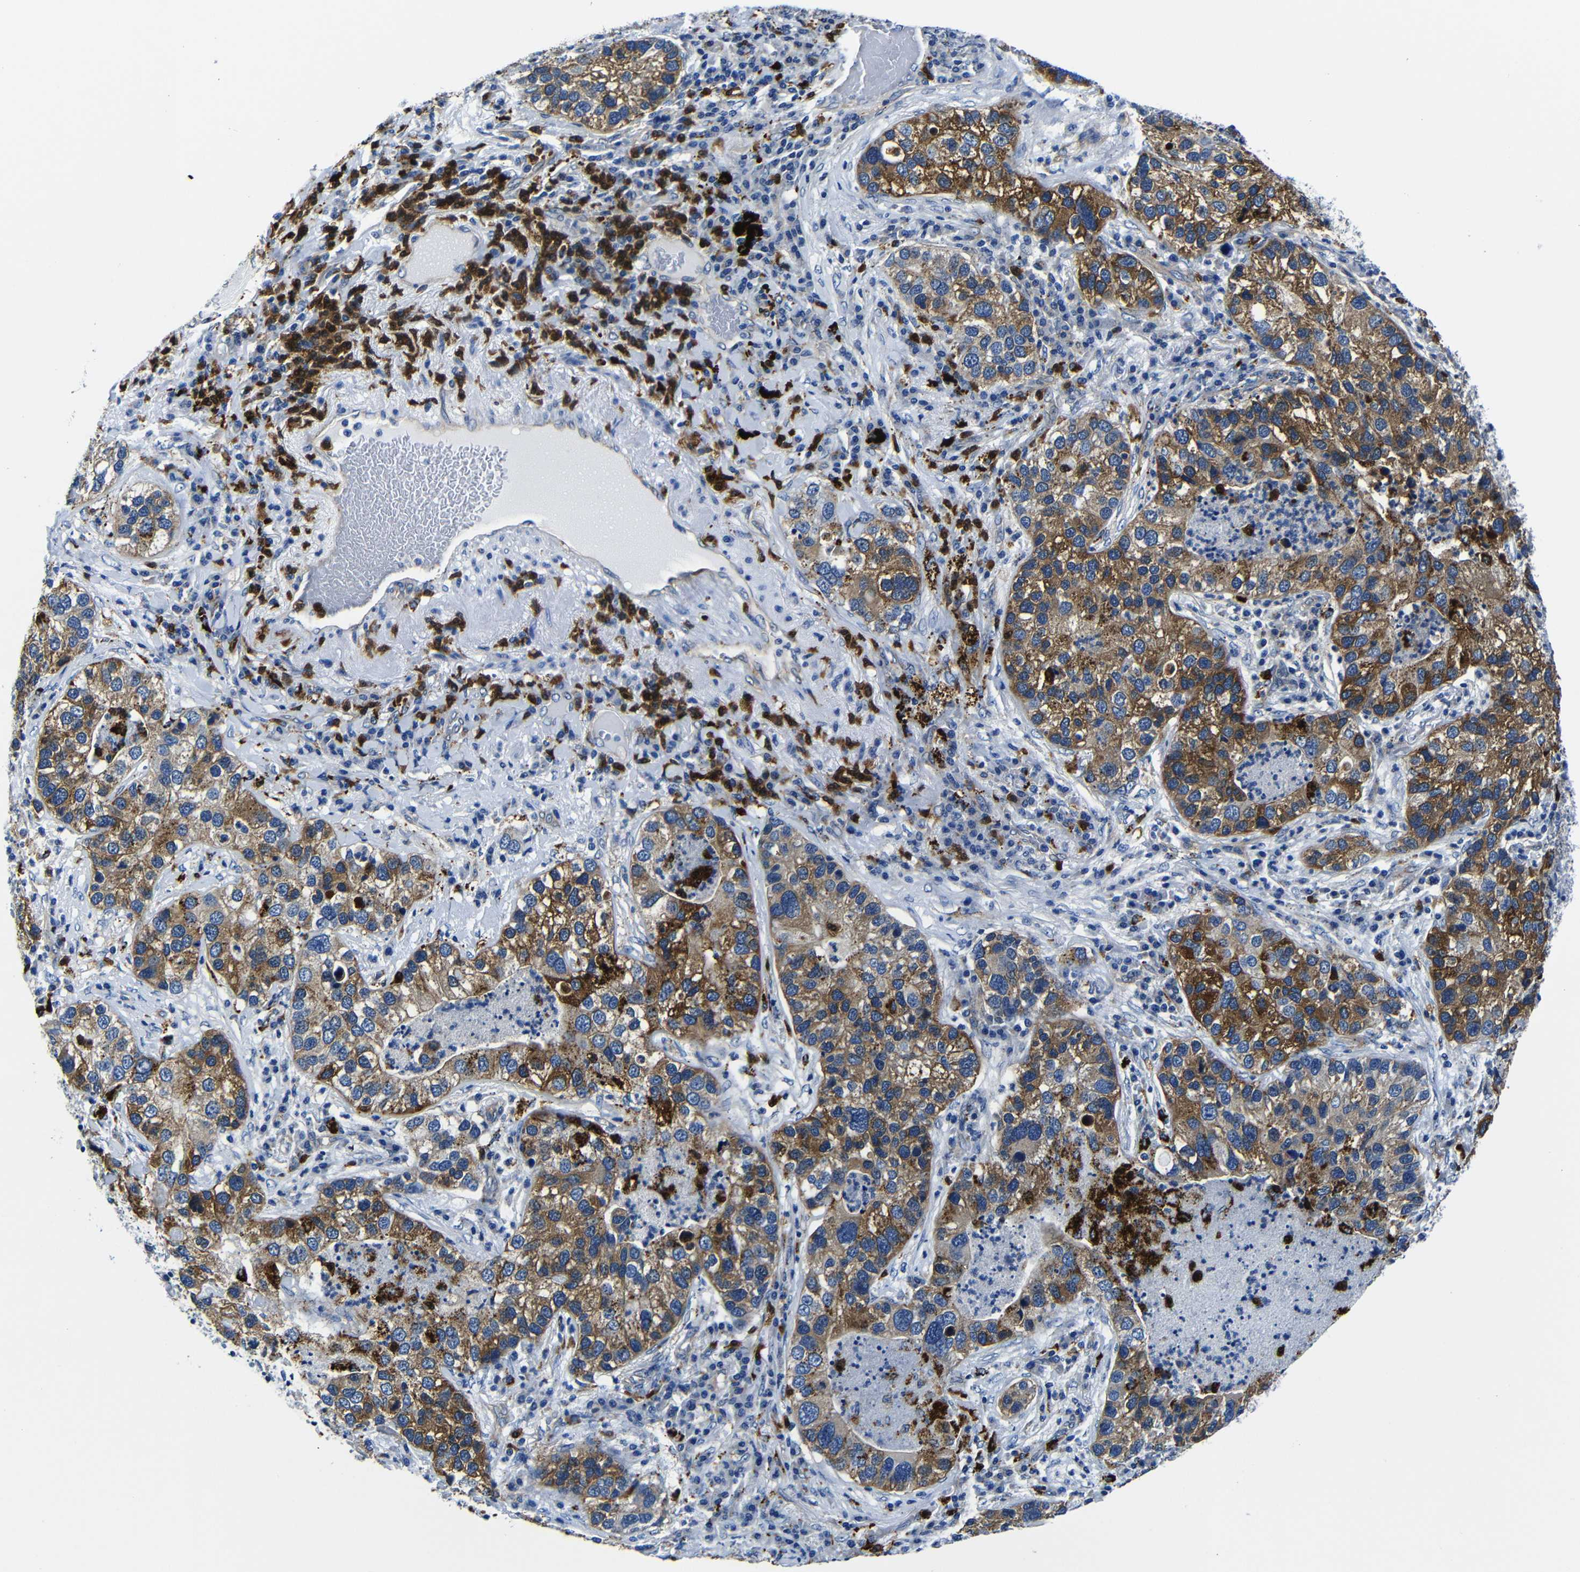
{"staining": {"intensity": "strong", "quantity": ">75%", "location": "cytoplasmic/membranous"}, "tissue": "lung cancer", "cell_type": "Tumor cells", "image_type": "cancer", "snomed": [{"axis": "morphology", "description": "Normal tissue, NOS"}, {"axis": "morphology", "description": "Adenocarcinoma, NOS"}, {"axis": "topography", "description": "Bronchus"}, {"axis": "topography", "description": "Lung"}], "caption": "High-power microscopy captured an immunohistochemistry (IHC) photomicrograph of lung cancer (adenocarcinoma), revealing strong cytoplasmic/membranous staining in about >75% of tumor cells.", "gene": "GIMAP2", "patient": {"sex": "male", "age": 54}}